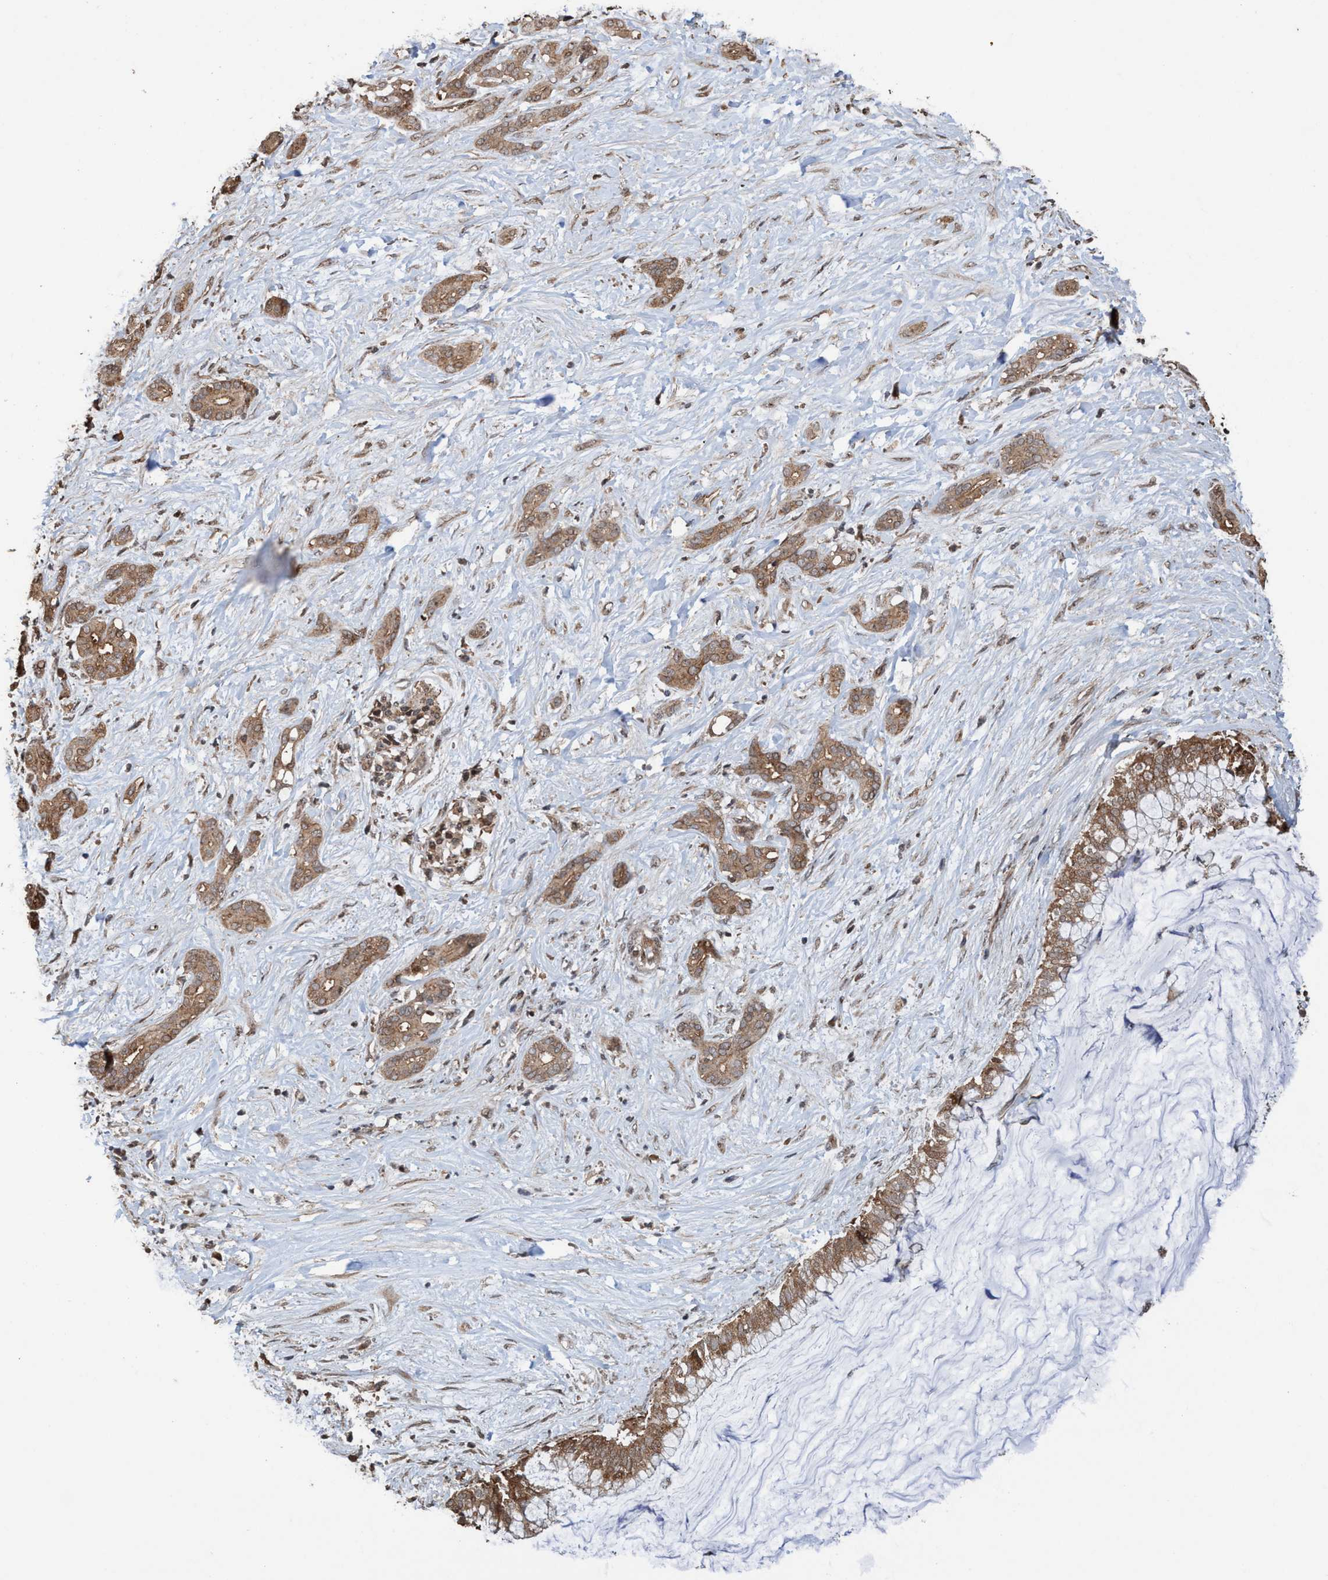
{"staining": {"intensity": "moderate", "quantity": ">75%", "location": "cytoplasmic/membranous"}, "tissue": "pancreatic cancer", "cell_type": "Tumor cells", "image_type": "cancer", "snomed": [{"axis": "morphology", "description": "Adenocarcinoma, NOS"}, {"axis": "topography", "description": "Pancreas"}], "caption": "Immunohistochemistry (IHC) photomicrograph of neoplastic tissue: human pancreatic cancer (adenocarcinoma) stained using immunohistochemistry (IHC) reveals medium levels of moderate protein expression localized specifically in the cytoplasmic/membranous of tumor cells, appearing as a cytoplasmic/membranous brown color.", "gene": "TRPC7", "patient": {"sex": "male", "age": 41}}